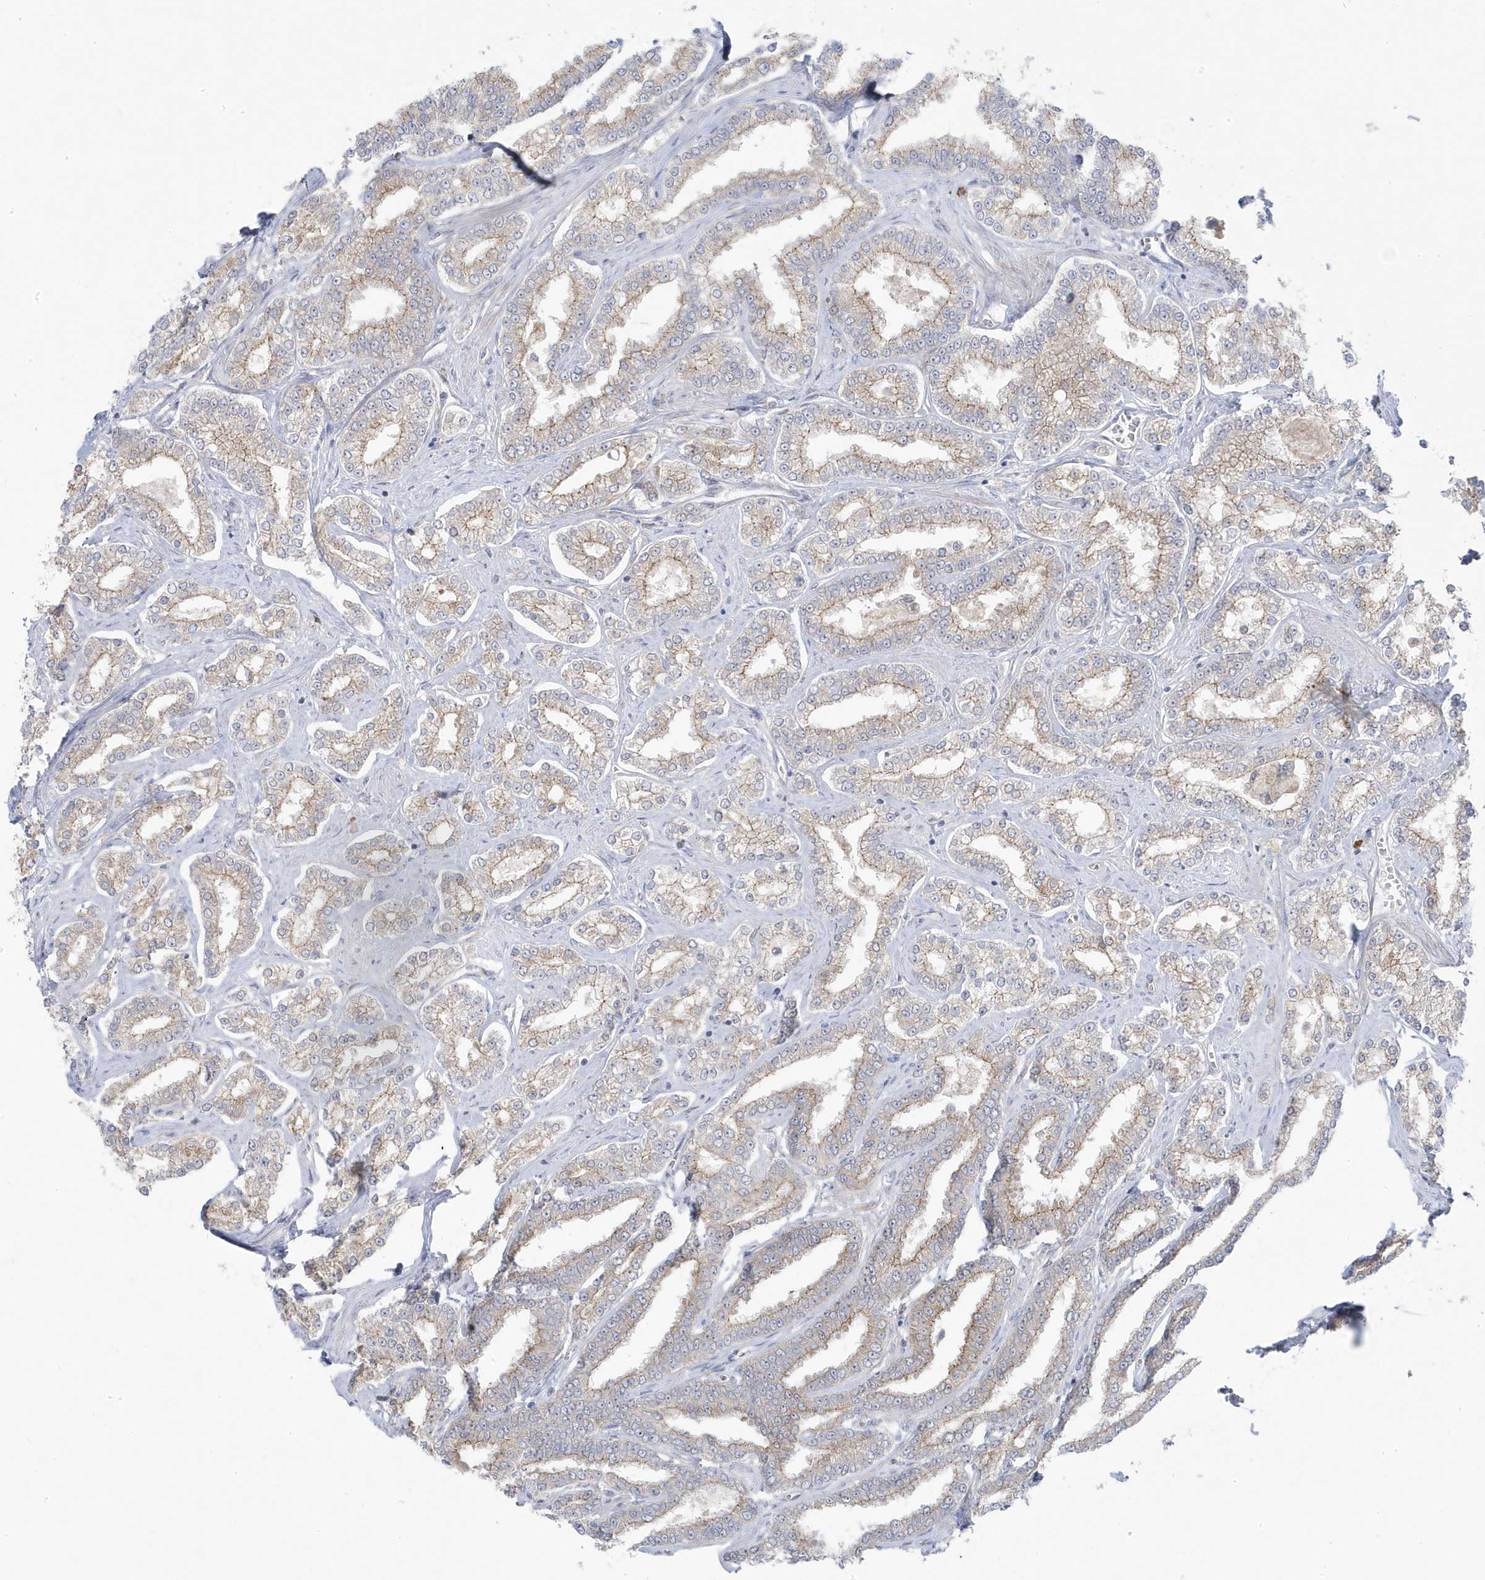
{"staining": {"intensity": "negative", "quantity": "none", "location": "none"}, "tissue": "prostate cancer", "cell_type": "Tumor cells", "image_type": "cancer", "snomed": [{"axis": "morphology", "description": "Normal tissue, NOS"}, {"axis": "morphology", "description": "Adenocarcinoma, High grade"}, {"axis": "topography", "description": "Prostate"}], "caption": "Tumor cells are negative for brown protein staining in adenocarcinoma (high-grade) (prostate). Nuclei are stained in blue.", "gene": "ZNF654", "patient": {"sex": "male", "age": 83}}